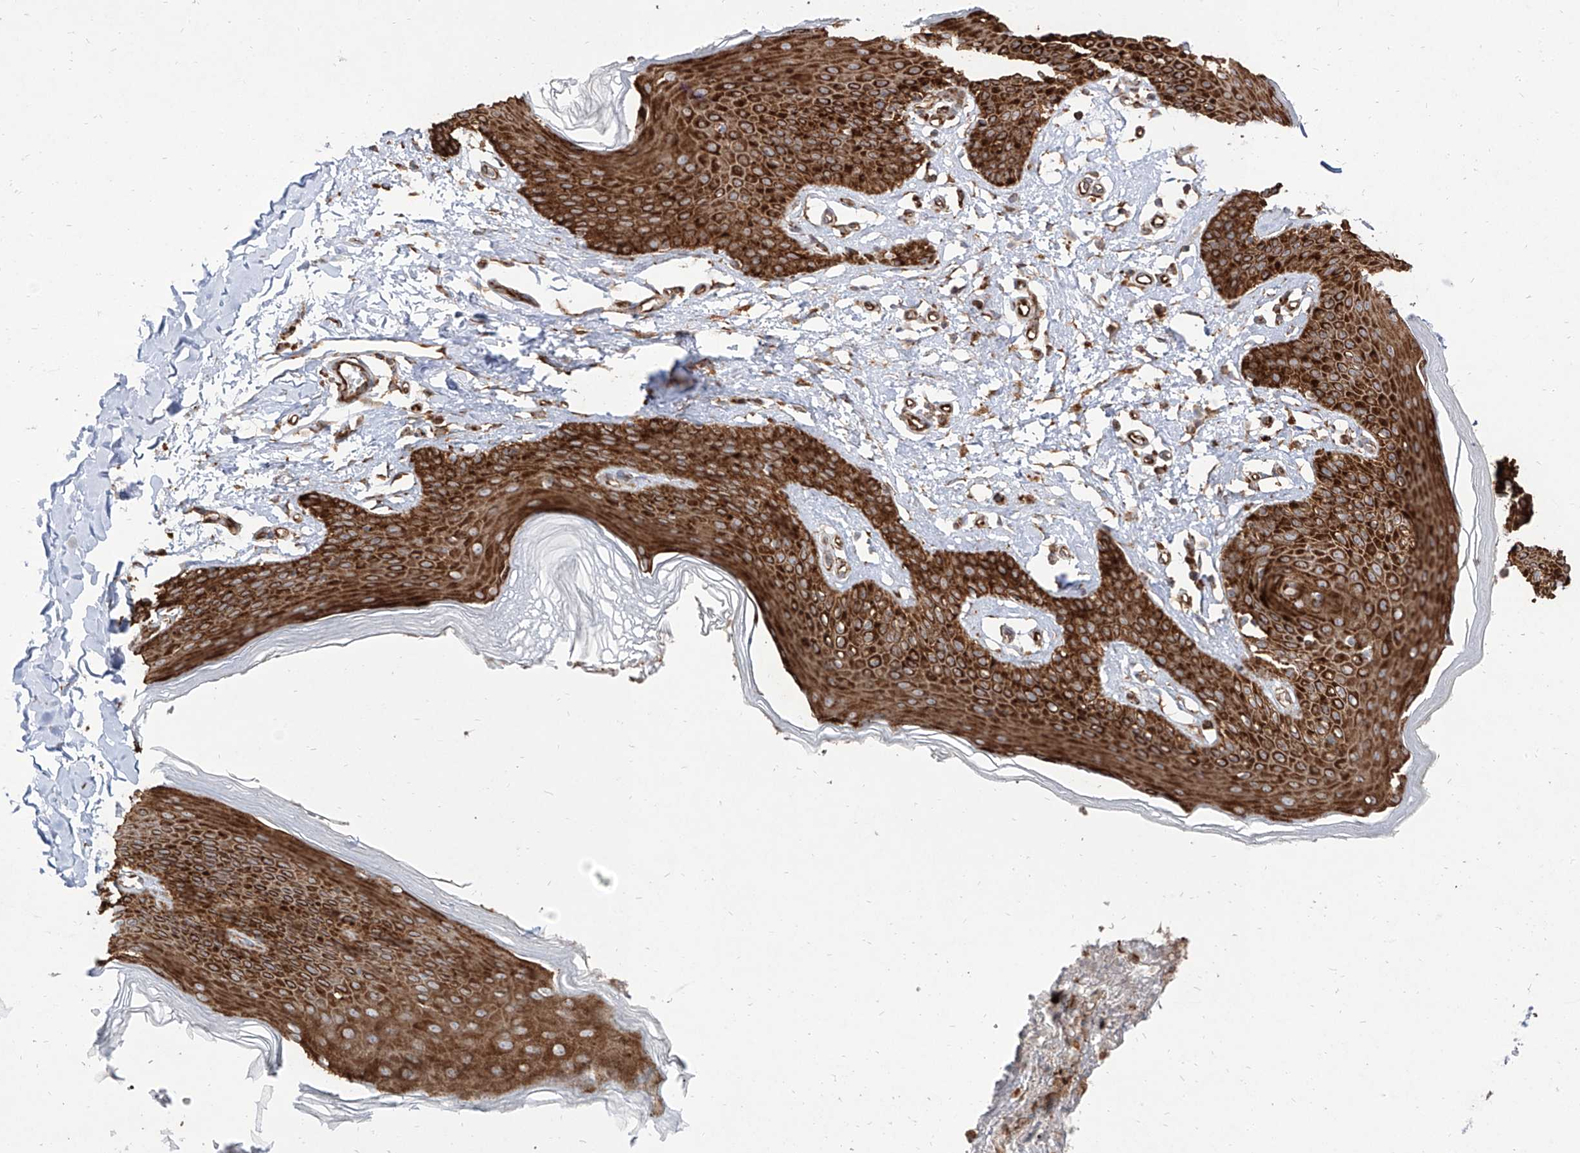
{"staining": {"intensity": "strong", "quantity": ">75%", "location": "cytoplasmic/membranous"}, "tissue": "skin", "cell_type": "Epidermal cells", "image_type": "normal", "snomed": [{"axis": "morphology", "description": "Normal tissue, NOS"}, {"axis": "topography", "description": "Vulva"}], "caption": "A brown stain labels strong cytoplasmic/membranous expression of a protein in epidermal cells of benign human skin. (DAB (3,3'-diaminobenzidine) = brown stain, brightfield microscopy at high magnification).", "gene": "RPS25", "patient": {"sex": "female", "age": 66}}